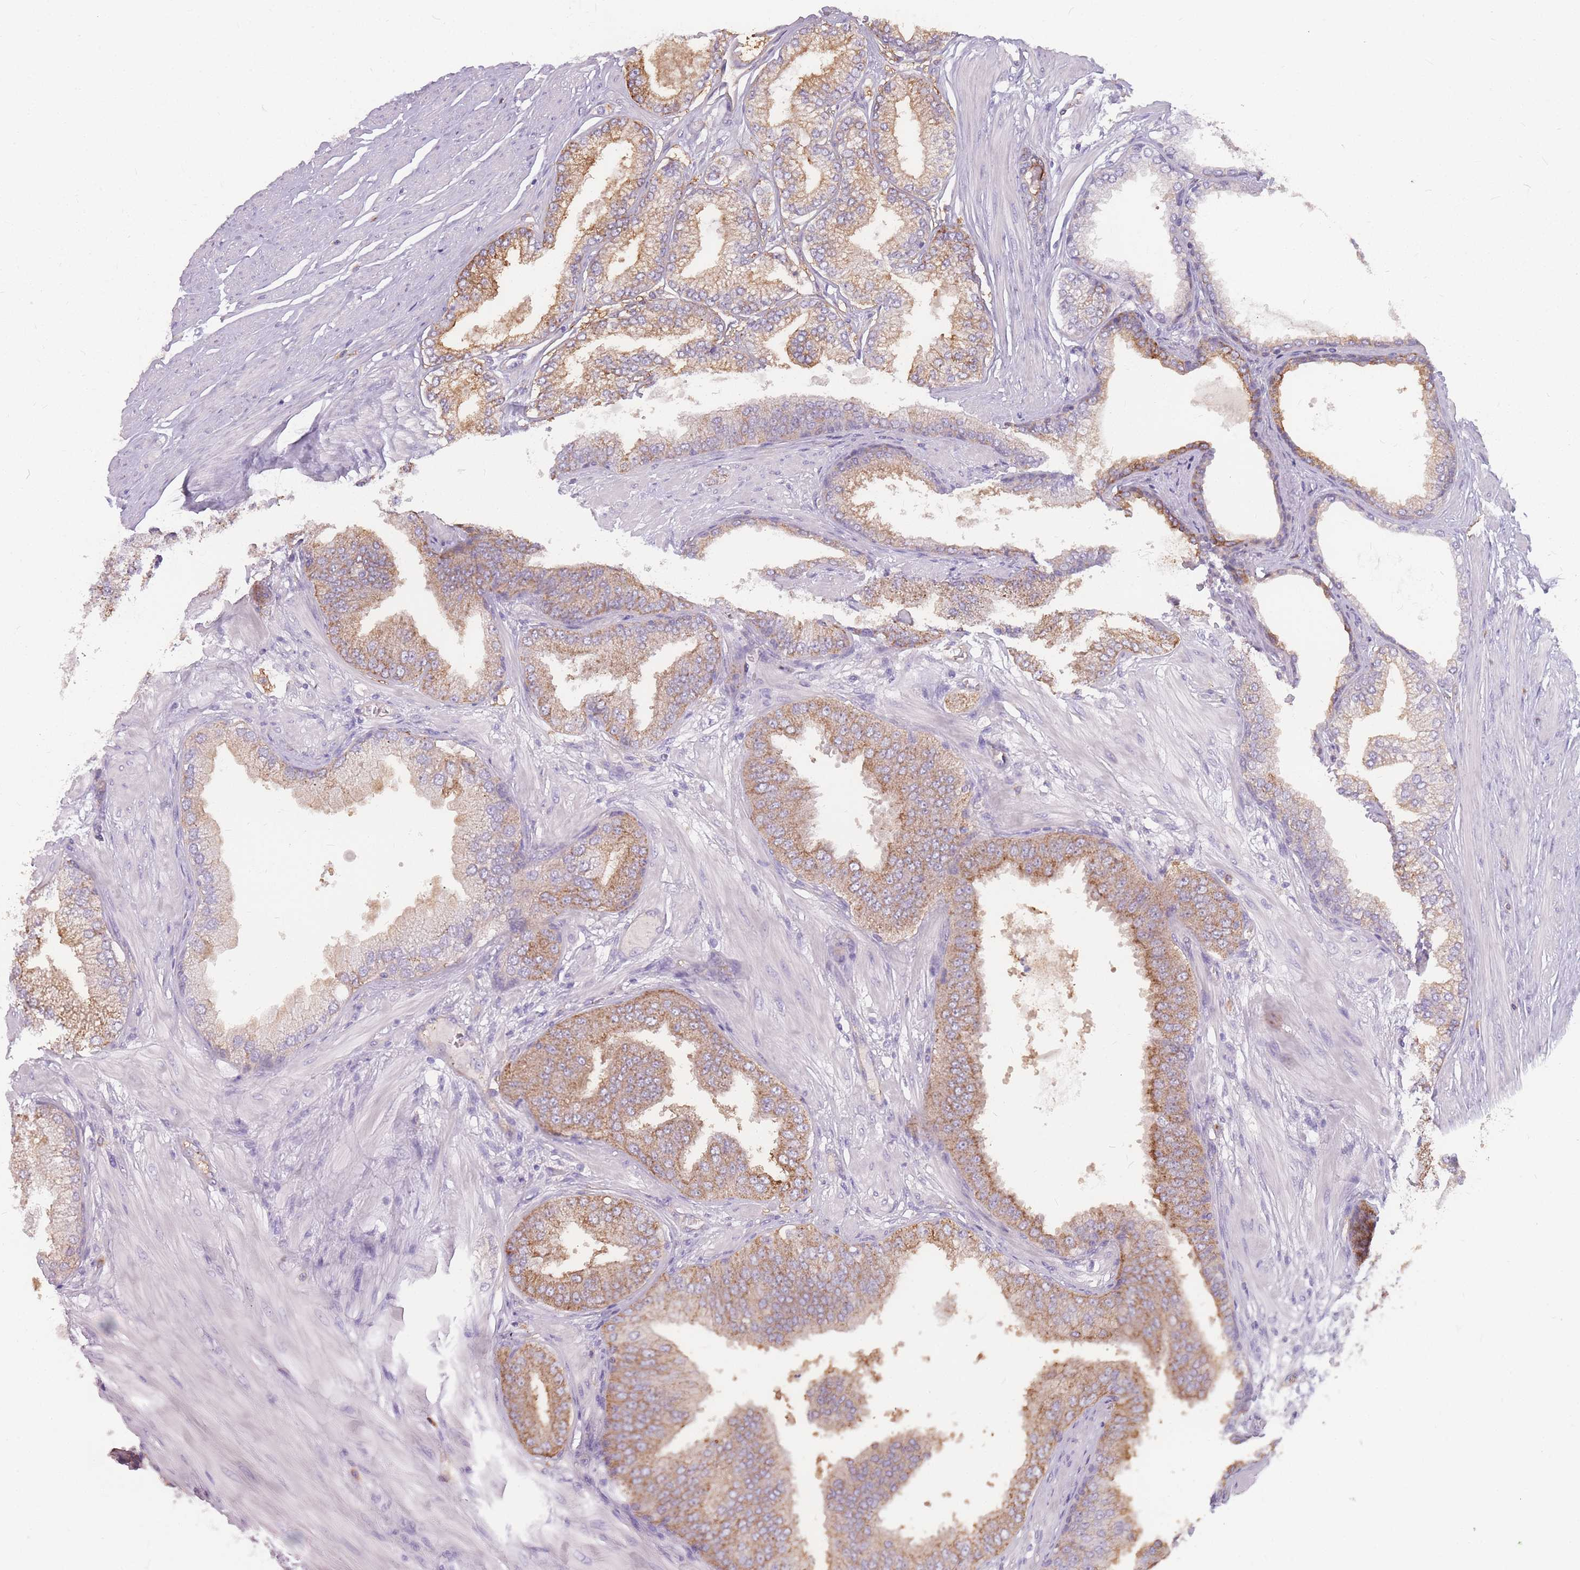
{"staining": {"intensity": "moderate", "quantity": ">75%", "location": "cytoplasmic/membranous"}, "tissue": "prostate cancer", "cell_type": "Tumor cells", "image_type": "cancer", "snomed": [{"axis": "morphology", "description": "Adenocarcinoma, Low grade"}, {"axis": "topography", "description": "Prostate"}], "caption": "Low-grade adenocarcinoma (prostate) stained with immunohistochemistry (IHC) exhibits moderate cytoplasmic/membranous positivity in about >75% of tumor cells.", "gene": "GNA11", "patient": {"sex": "male", "age": 55}}